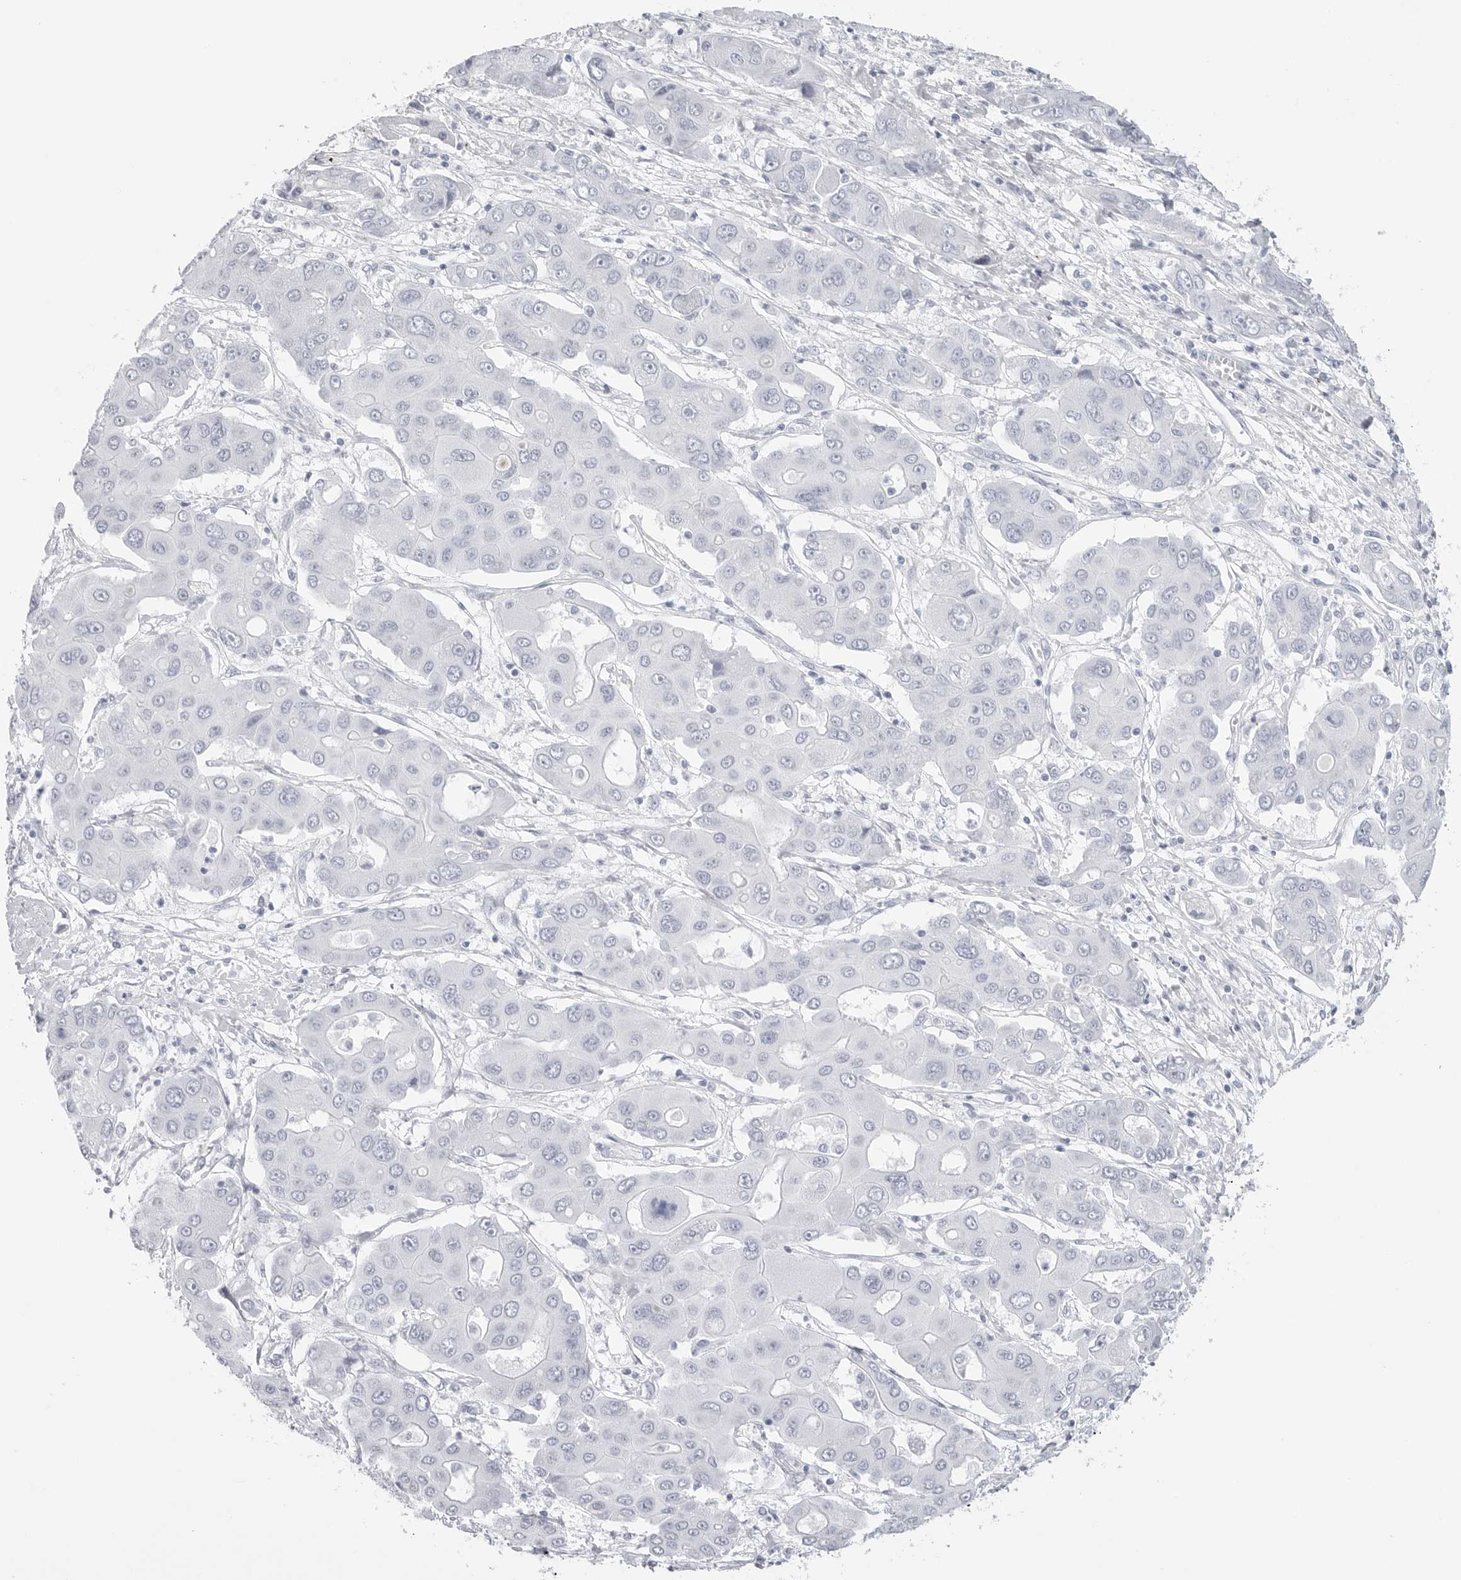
{"staining": {"intensity": "negative", "quantity": "none", "location": "none"}, "tissue": "liver cancer", "cell_type": "Tumor cells", "image_type": "cancer", "snomed": [{"axis": "morphology", "description": "Cholangiocarcinoma"}, {"axis": "topography", "description": "Liver"}], "caption": "Protein analysis of liver cholangiocarcinoma shows no significant expression in tumor cells.", "gene": "CST2", "patient": {"sex": "male", "age": 67}}